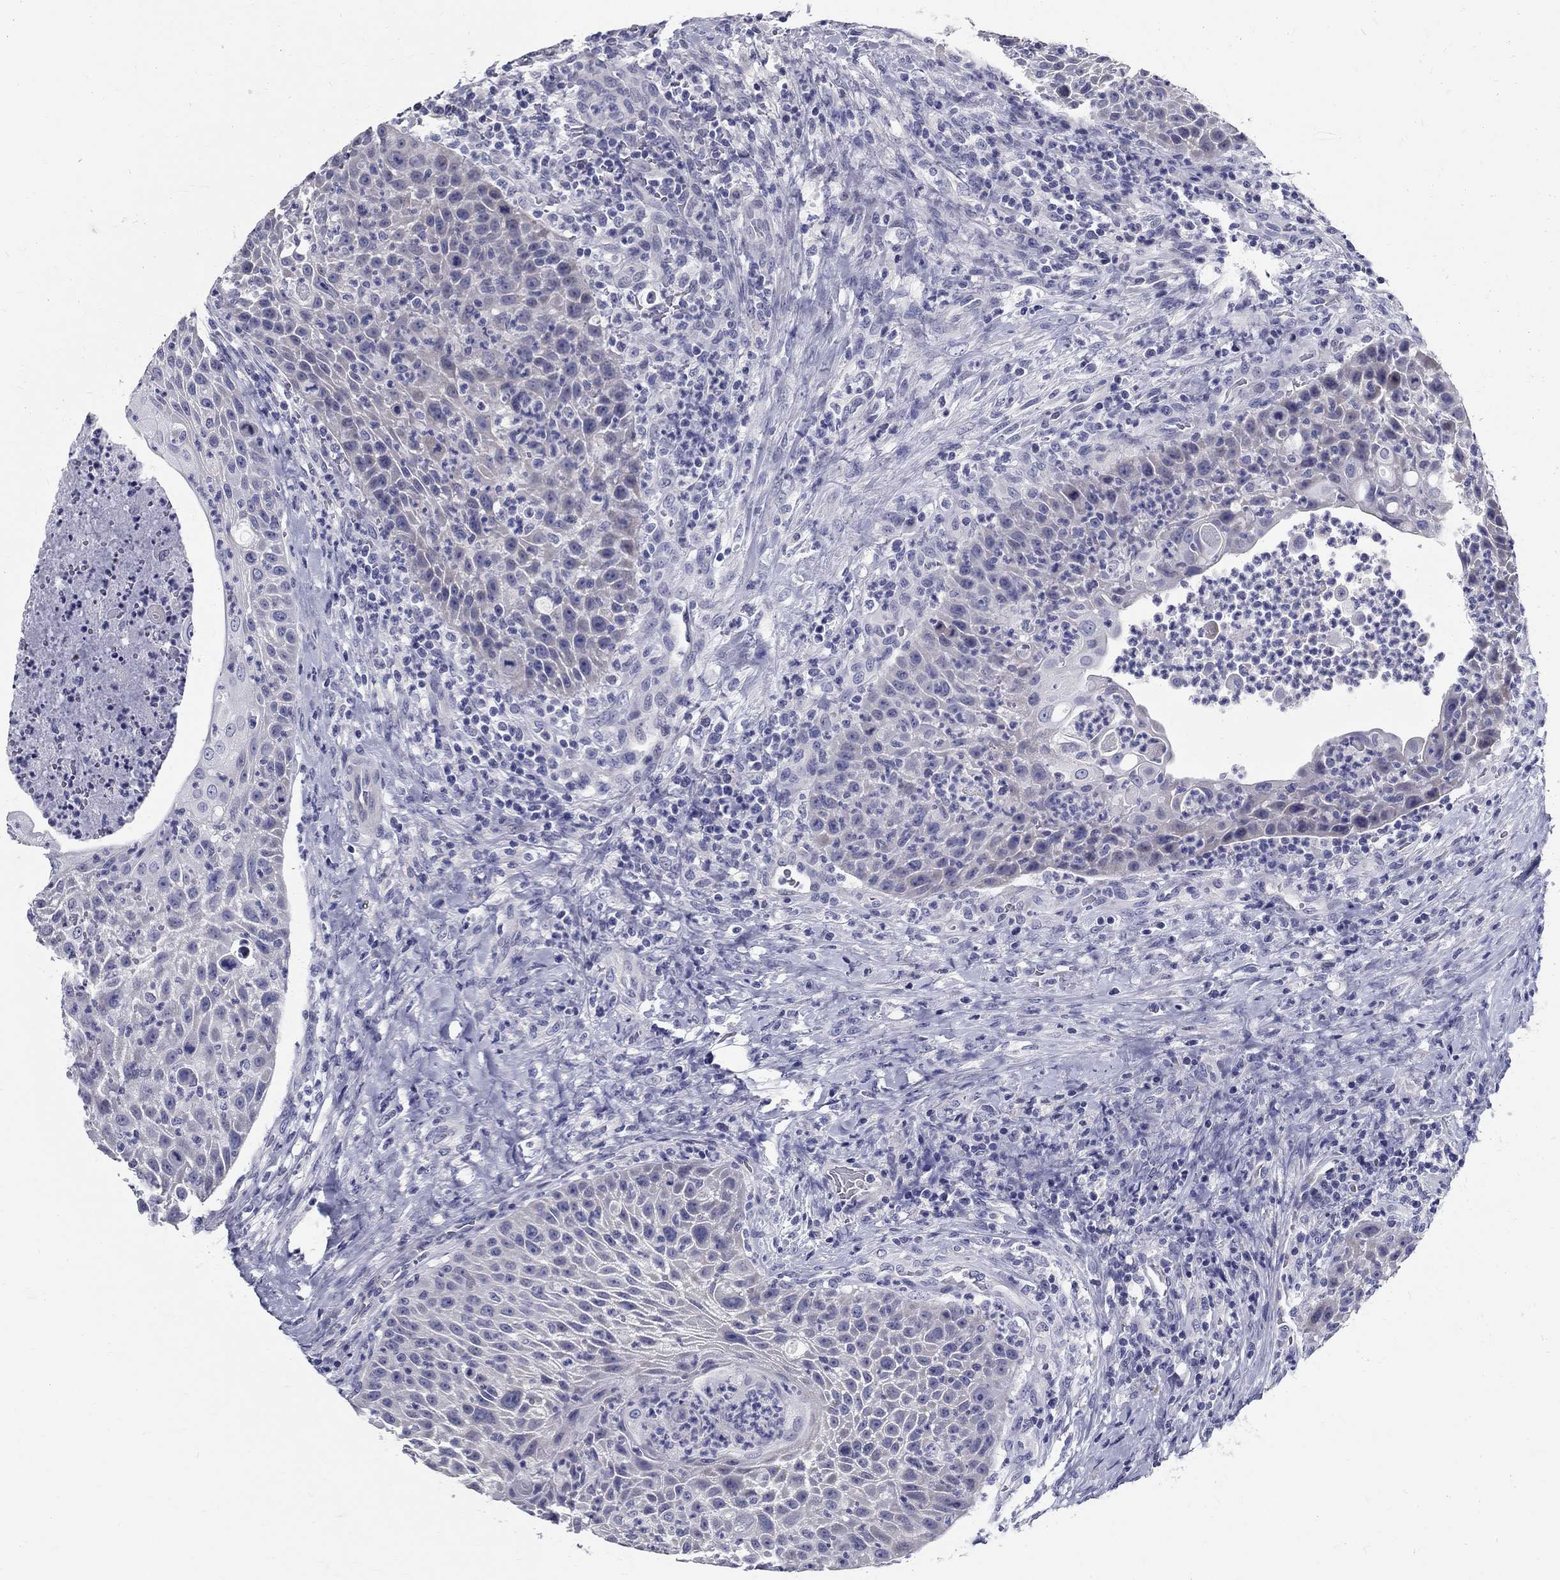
{"staining": {"intensity": "negative", "quantity": "none", "location": "none"}, "tissue": "head and neck cancer", "cell_type": "Tumor cells", "image_type": "cancer", "snomed": [{"axis": "morphology", "description": "Squamous cell carcinoma, NOS"}, {"axis": "topography", "description": "Head-Neck"}], "caption": "IHC of squamous cell carcinoma (head and neck) displays no expression in tumor cells.", "gene": "TGM4", "patient": {"sex": "male", "age": 69}}